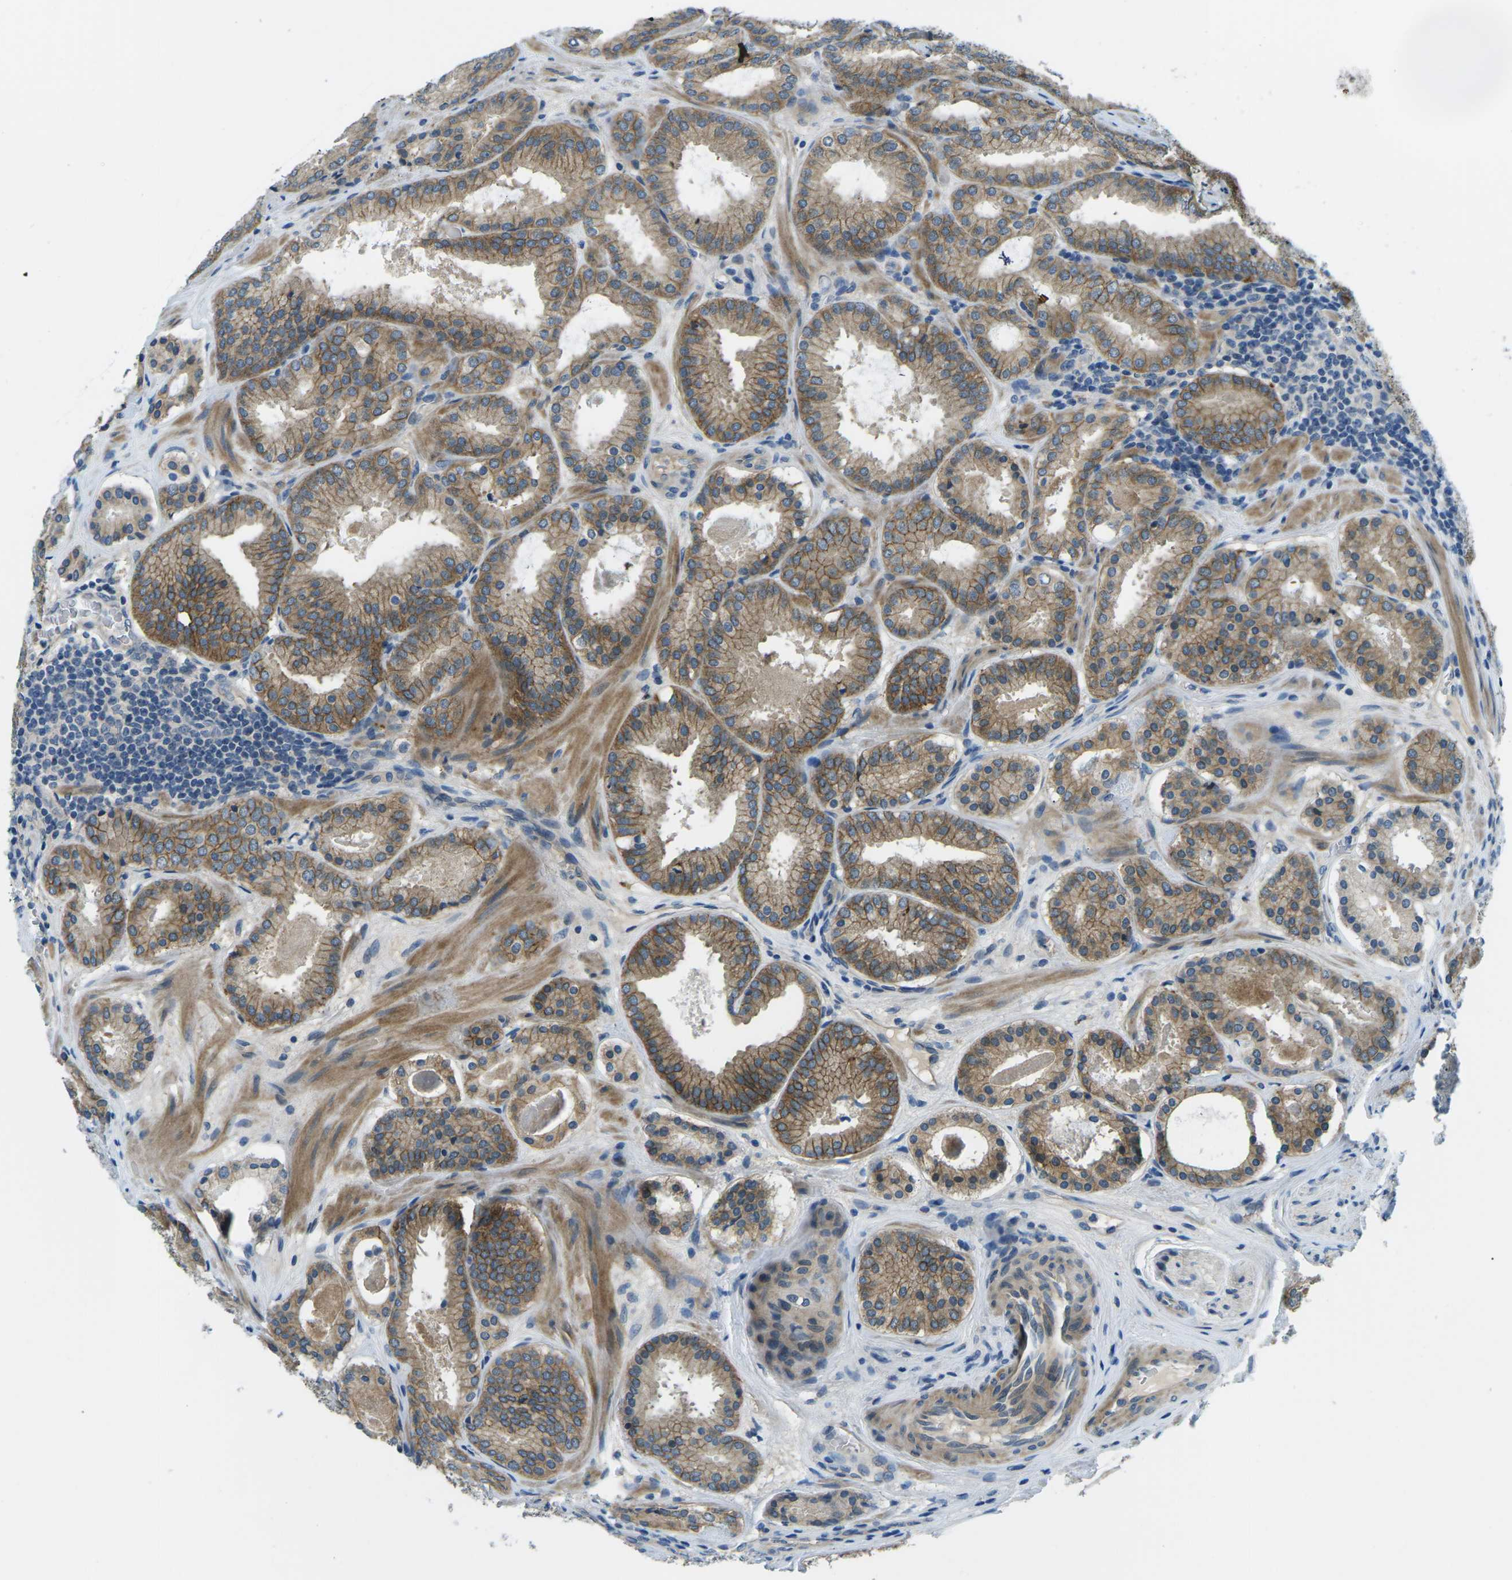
{"staining": {"intensity": "moderate", "quantity": ">75%", "location": "cytoplasmic/membranous"}, "tissue": "prostate cancer", "cell_type": "Tumor cells", "image_type": "cancer", "snomed": [{"axis": "morphology", "description": "Adenocarcinoma, Low grade"}, {"axis": "topography", "description": "Prostate"}], "caption": "About >75% of tumor cells in human prostate cancer show moderate cytoplasmic/membranous protein positivity as visualized by brown immunohistochemical staining.", "gene": "CTNND1", "patient": {"sex": "male", "age": 69}}